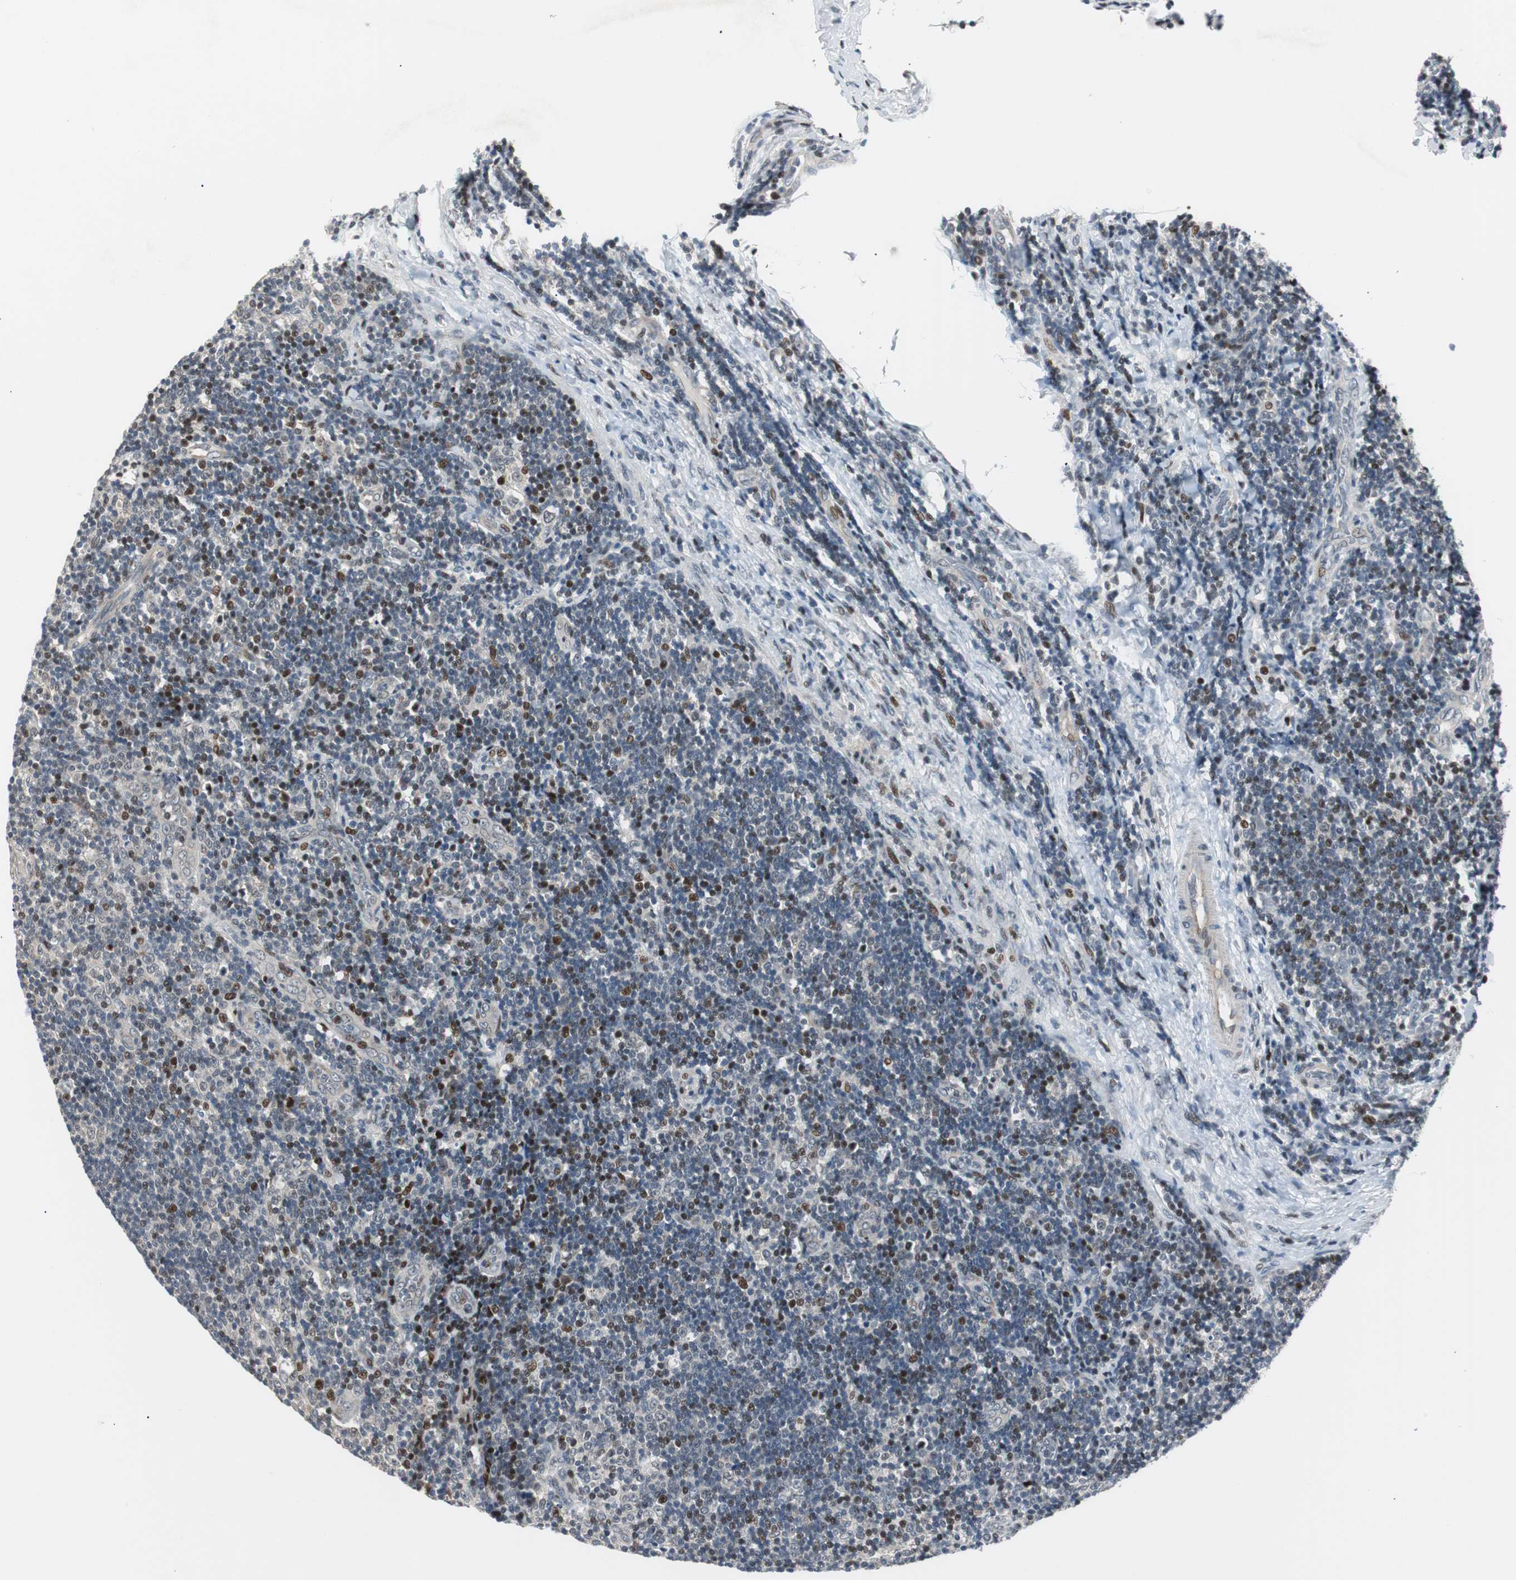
{"staining": {"intensity": "strong", "quantity": "25%-75%", "location": "nuclear"}, "tissue": "lymph node", "cell_type": "Germinal center cells", "image_type": "normal", "snomed": [{"axis": "morphology", "description": "Normal tissue, NOS"}, {"axis": "topography", "description": "Lymph node"}, {"axis": "topography", "description": "Salivary gland"}], "caption": "The histopathology image demonstrates immunohistochemical staining of normal lymph node. There is strong nuclear staining is identified in about 25%-75% of germinal center cells. Nuclei are stained in blue.", "gene": "RAD1", "patient": {"sex": "male", "age": 8}}